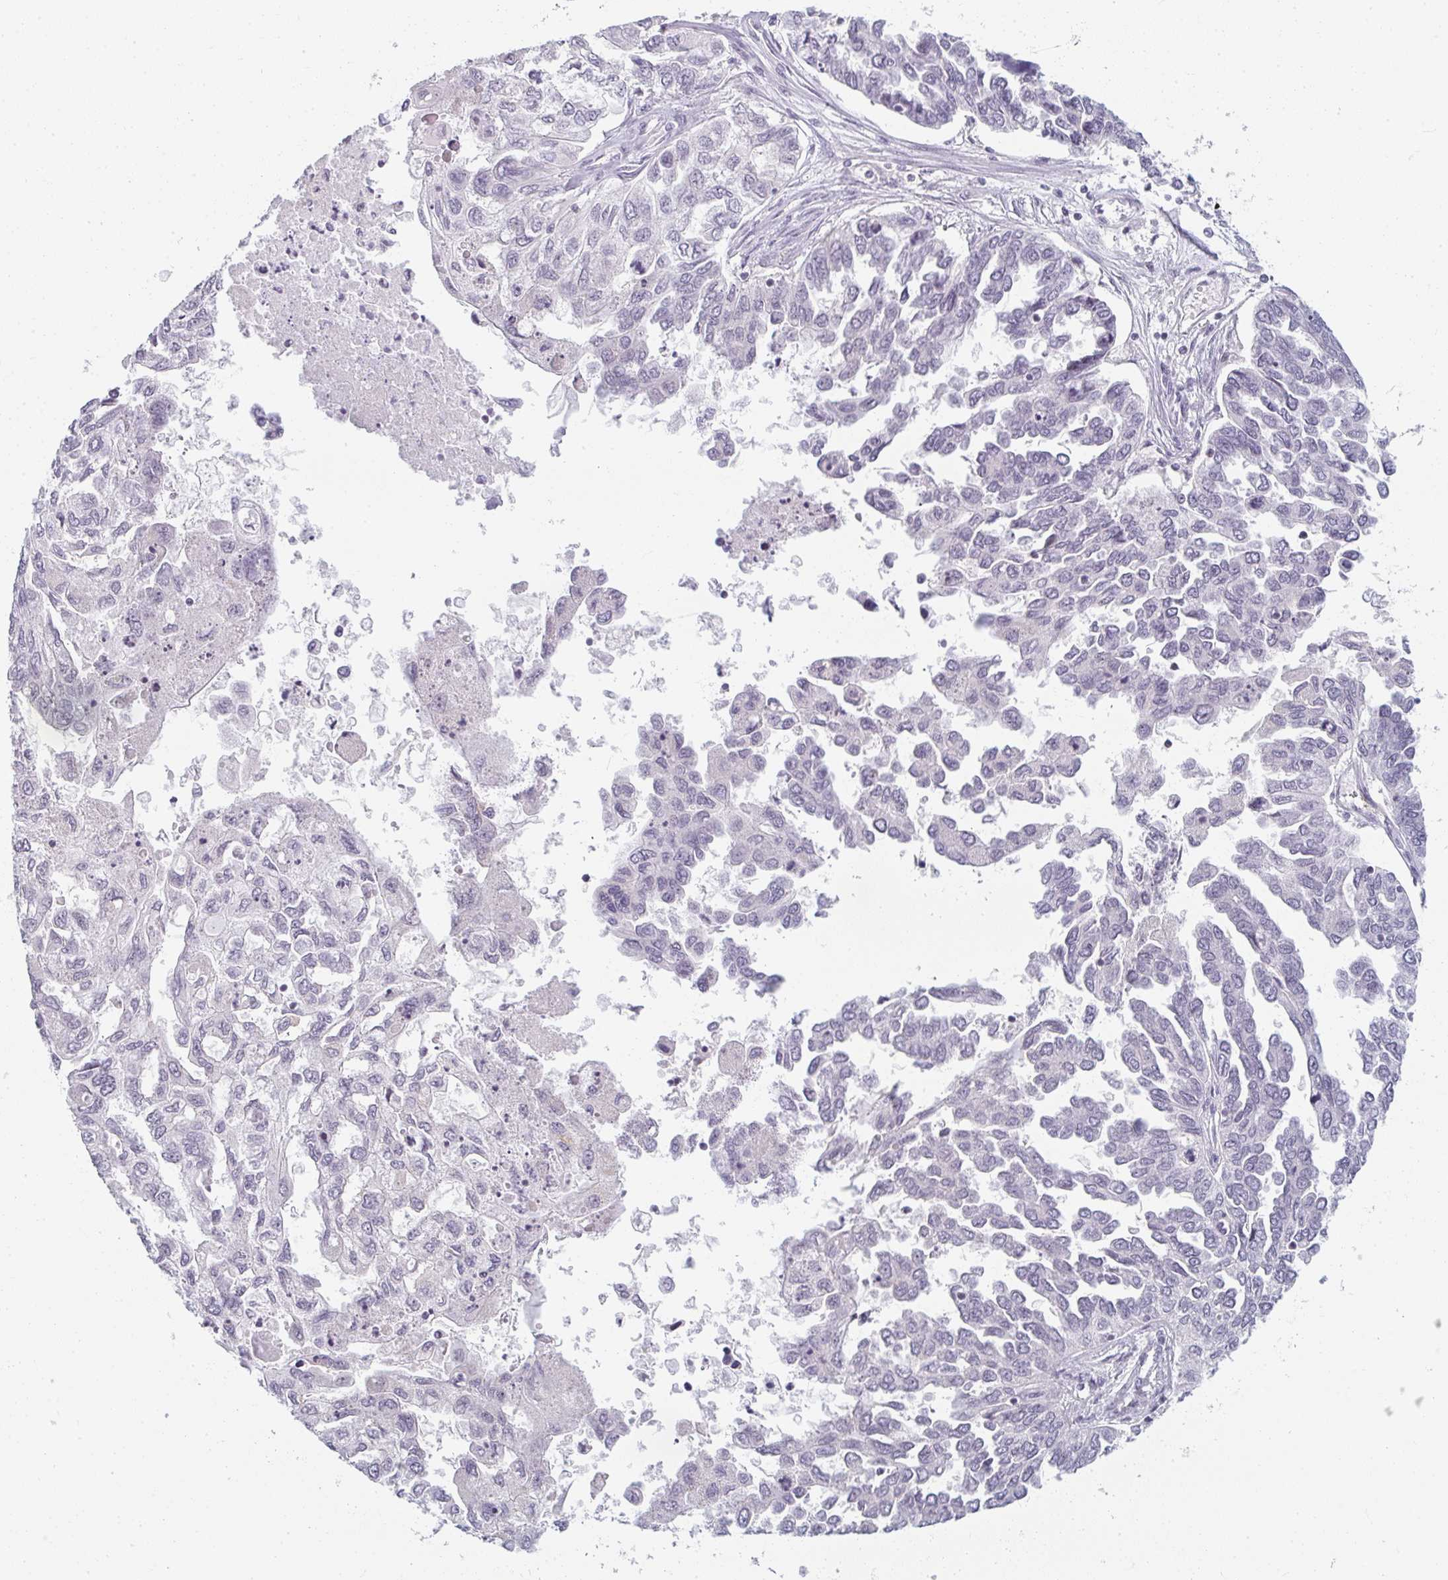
{"staining": {"intensity": "negative", "quantity": "none", "location": "none"}, "tissue": "ovarian cancer", "cell_type": "Tumor cells", "image_type": "cancer", "snomed": [{"axis": "morphology", "description": "Cystadenocarcinoma, serous, NOS"}, {"axis": "topography", "description": "Ovary"}], "caption": "The photomicrograph displays no significant positivity in tumor cells of ovarian cancer.", "gene": "RBBP6", "patient": {"sex": "female", "age": 53}}